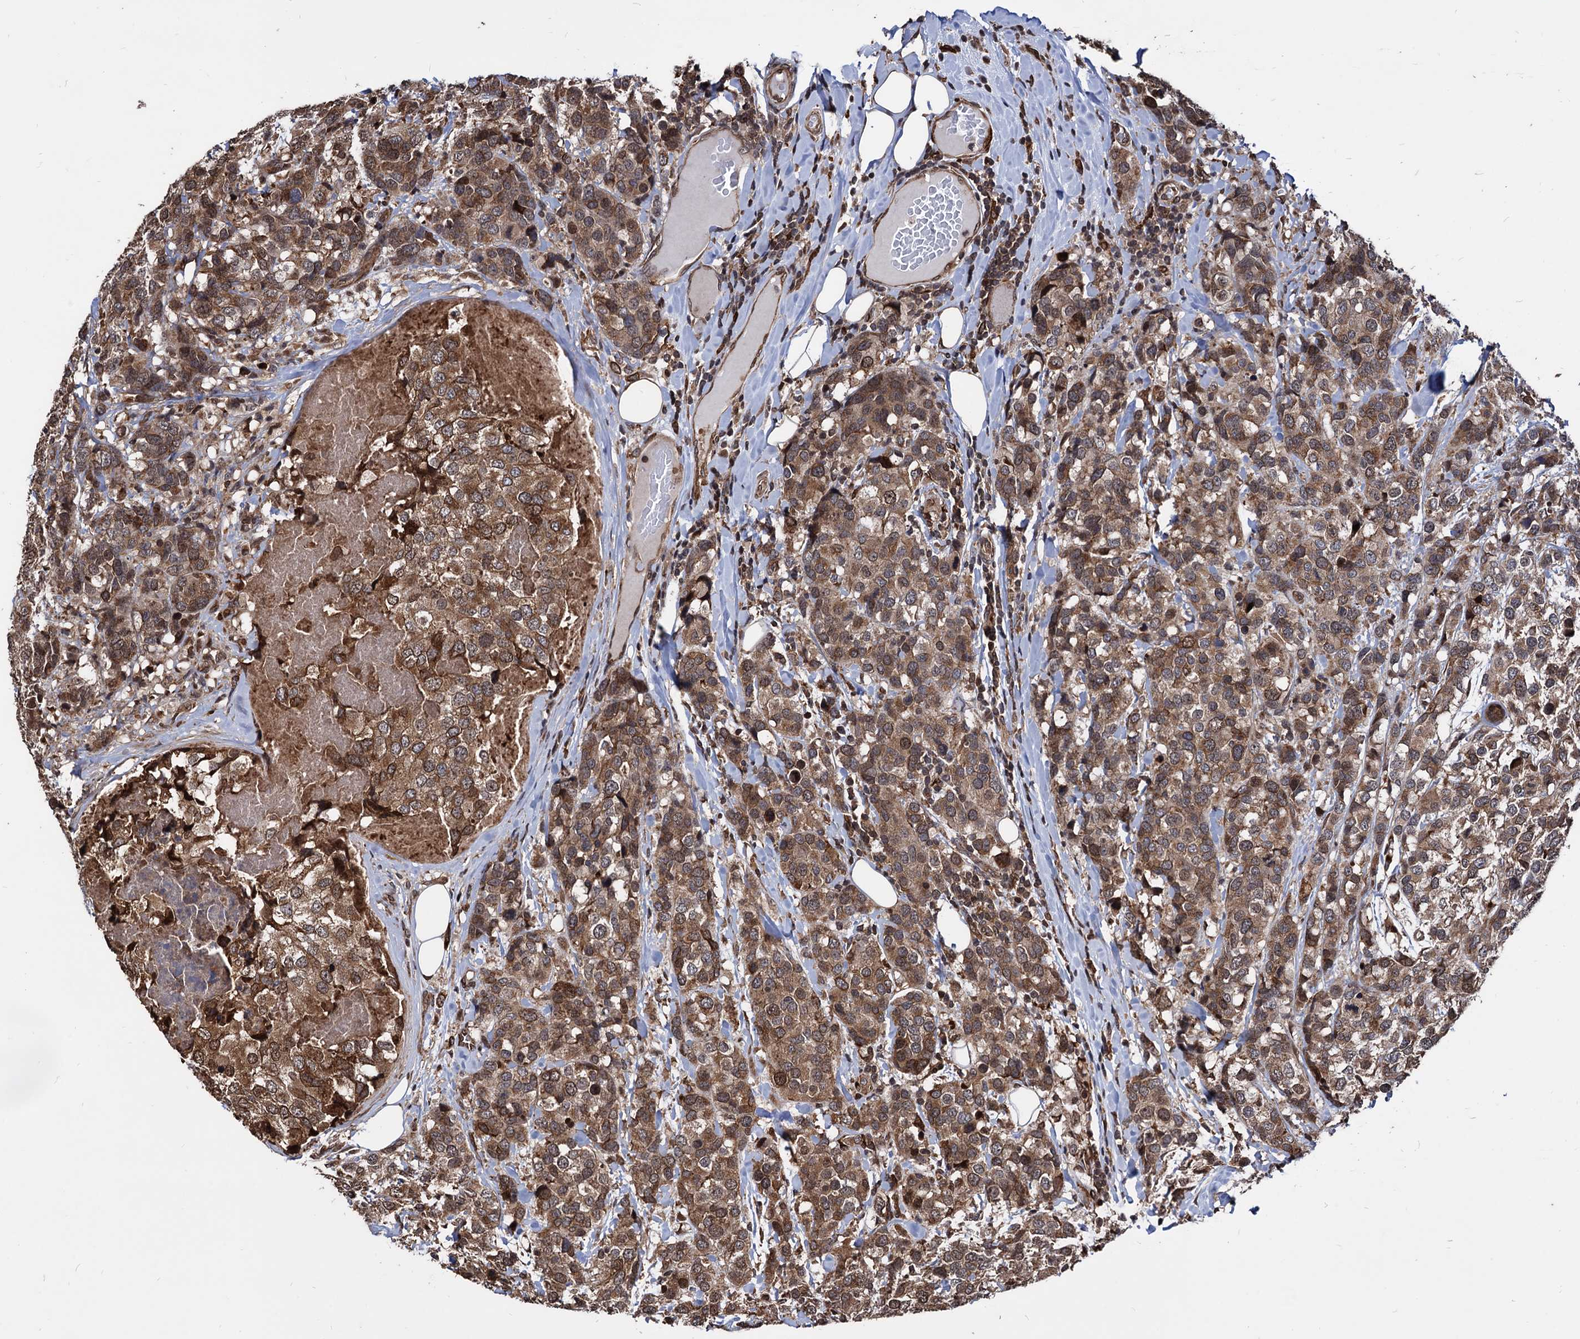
{"staining": {"intensity": "strong", "quantity": ">75%", "location": "cytoplasmic/membranous"}, "tissue": "breast cancer", "cell_type": "Tumor cells", "image_type": "cancer", "snomed": [{"axis": "morphology", "description": "Lobular carcinoma"}, {"axis": "topography", "description": "Breast"}], "caption": "A histopathology image showing strong cytoplasmic/membranous staining in about >75% of tumor cells in lobular carcinoma (breast), as visualized by brown immunohistochemical staining.", "gene": "ANKRD12", "patient": {"sex": "female", "age": 59}}